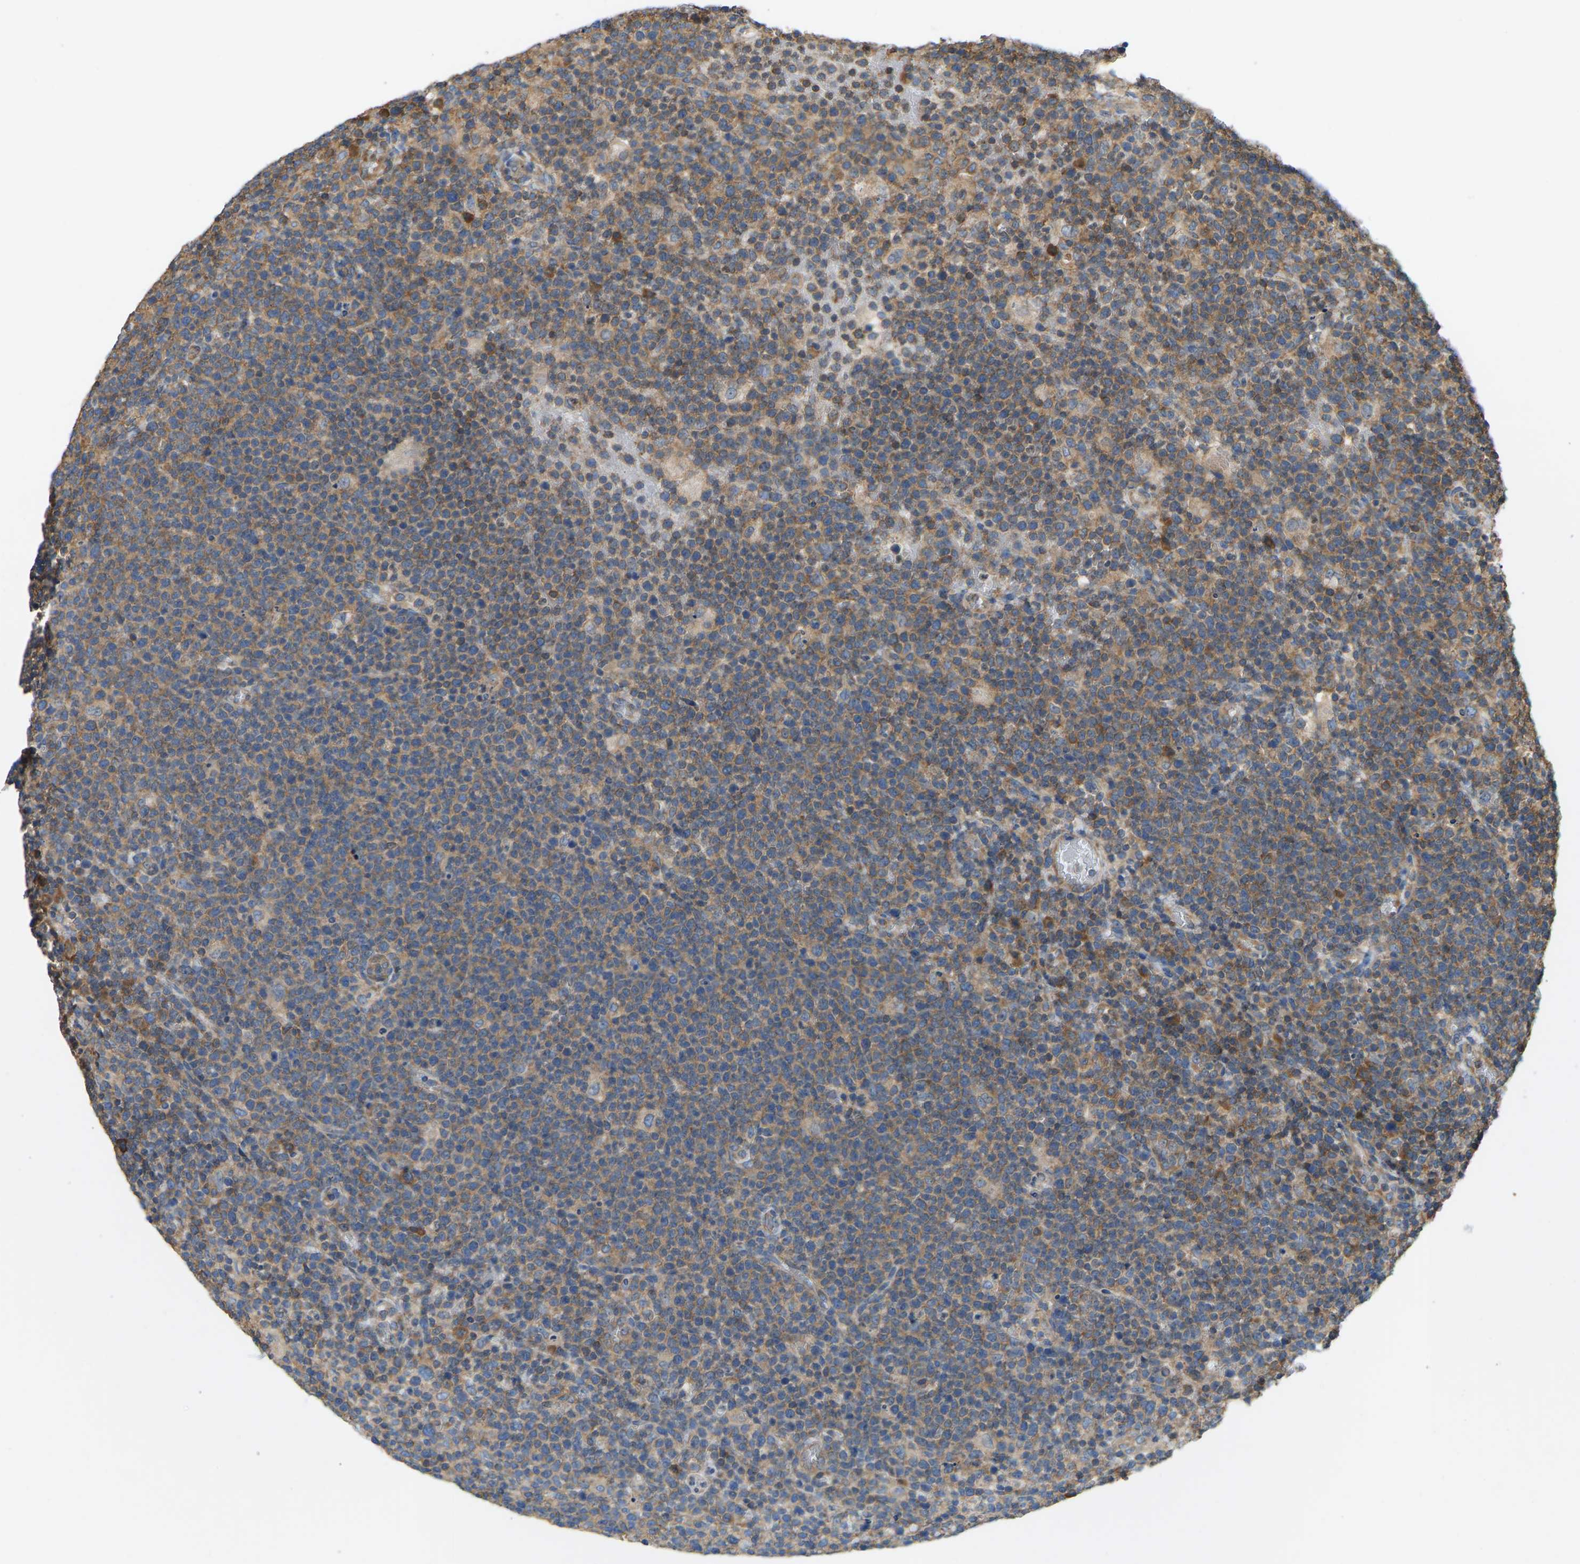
{"staining": {"intensity": "moderate", "quantity": ">75%", "location": "cytoplasmic/membranous"}, "tissue": "lymphoma", "cell_type": "Tumor cells", "image_type": "cancer", "snomed": [{"axis": "morphology", "description": "Malignant lymphoma, non-Hodgkin's type, High grade"}, {"axis": "topography", "description": "Lymph node"}], "caption": "Protein staining by immunohistochemistry (IHC) demonstrates moderate cytoplasmic/membranous positivity in about >75% of tumor cells in lymphoma.", "gene": "RPS6KB2", "patient": {"sex": "male", "age": 61}}